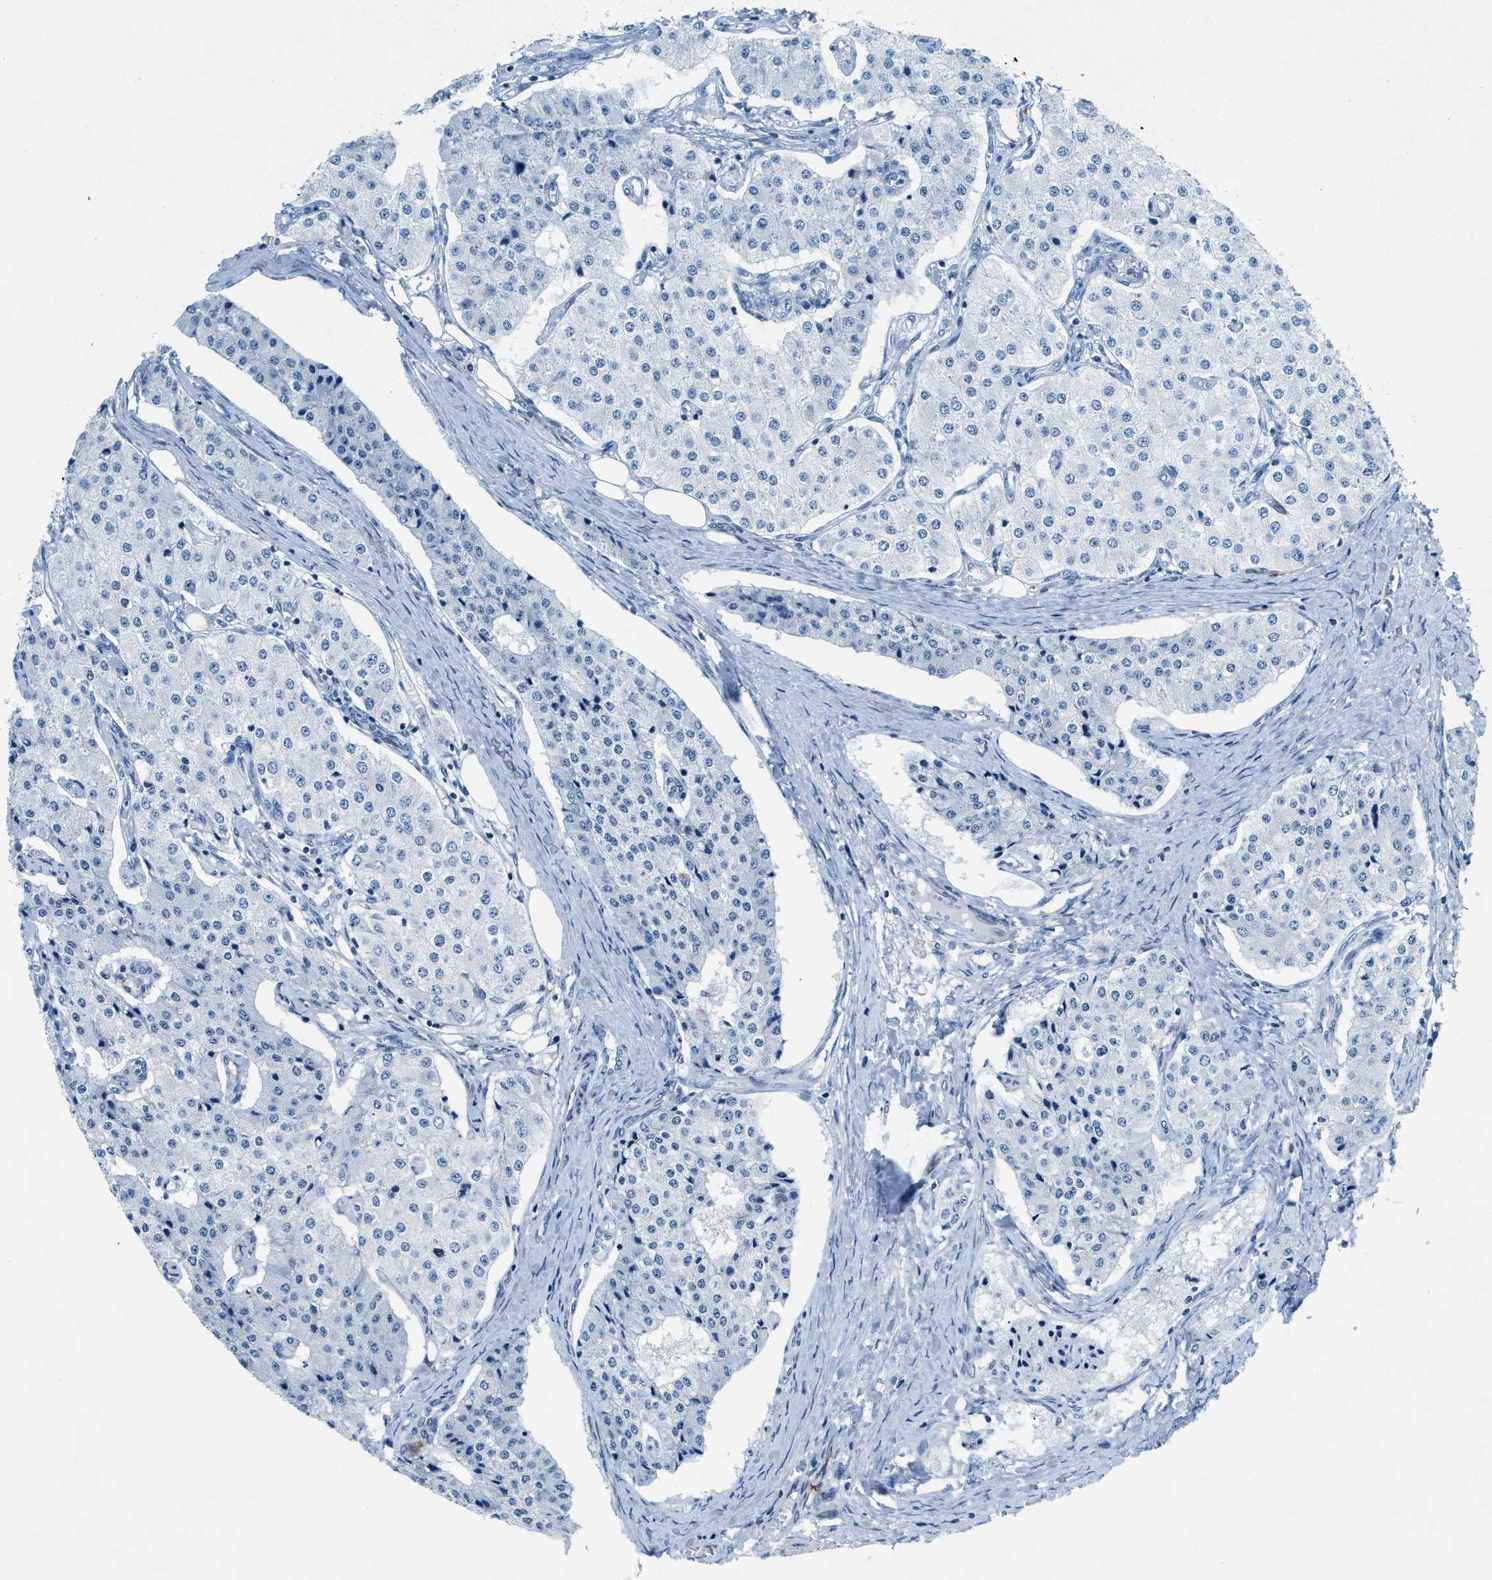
{"staining": {"intensity": "negative", "quantity": "none", "location": "none"}, "tissue": "carcinoid", "cell_type": "Tumor cells", "image_type": "cancer", "snomed": [{"axis": "morphology", "description": "Carcinoid, malignant, NOS"}, {"axis": "topography", "description": "Colon"}], "caption": "High power microscopy micrograph of an immunohistochemistry (IHC) micrograph of carcinoid, revealing no significant staining in tumor cells.", "gene": "UVRAG", "patient": {"sex": "female", "age": 52}}